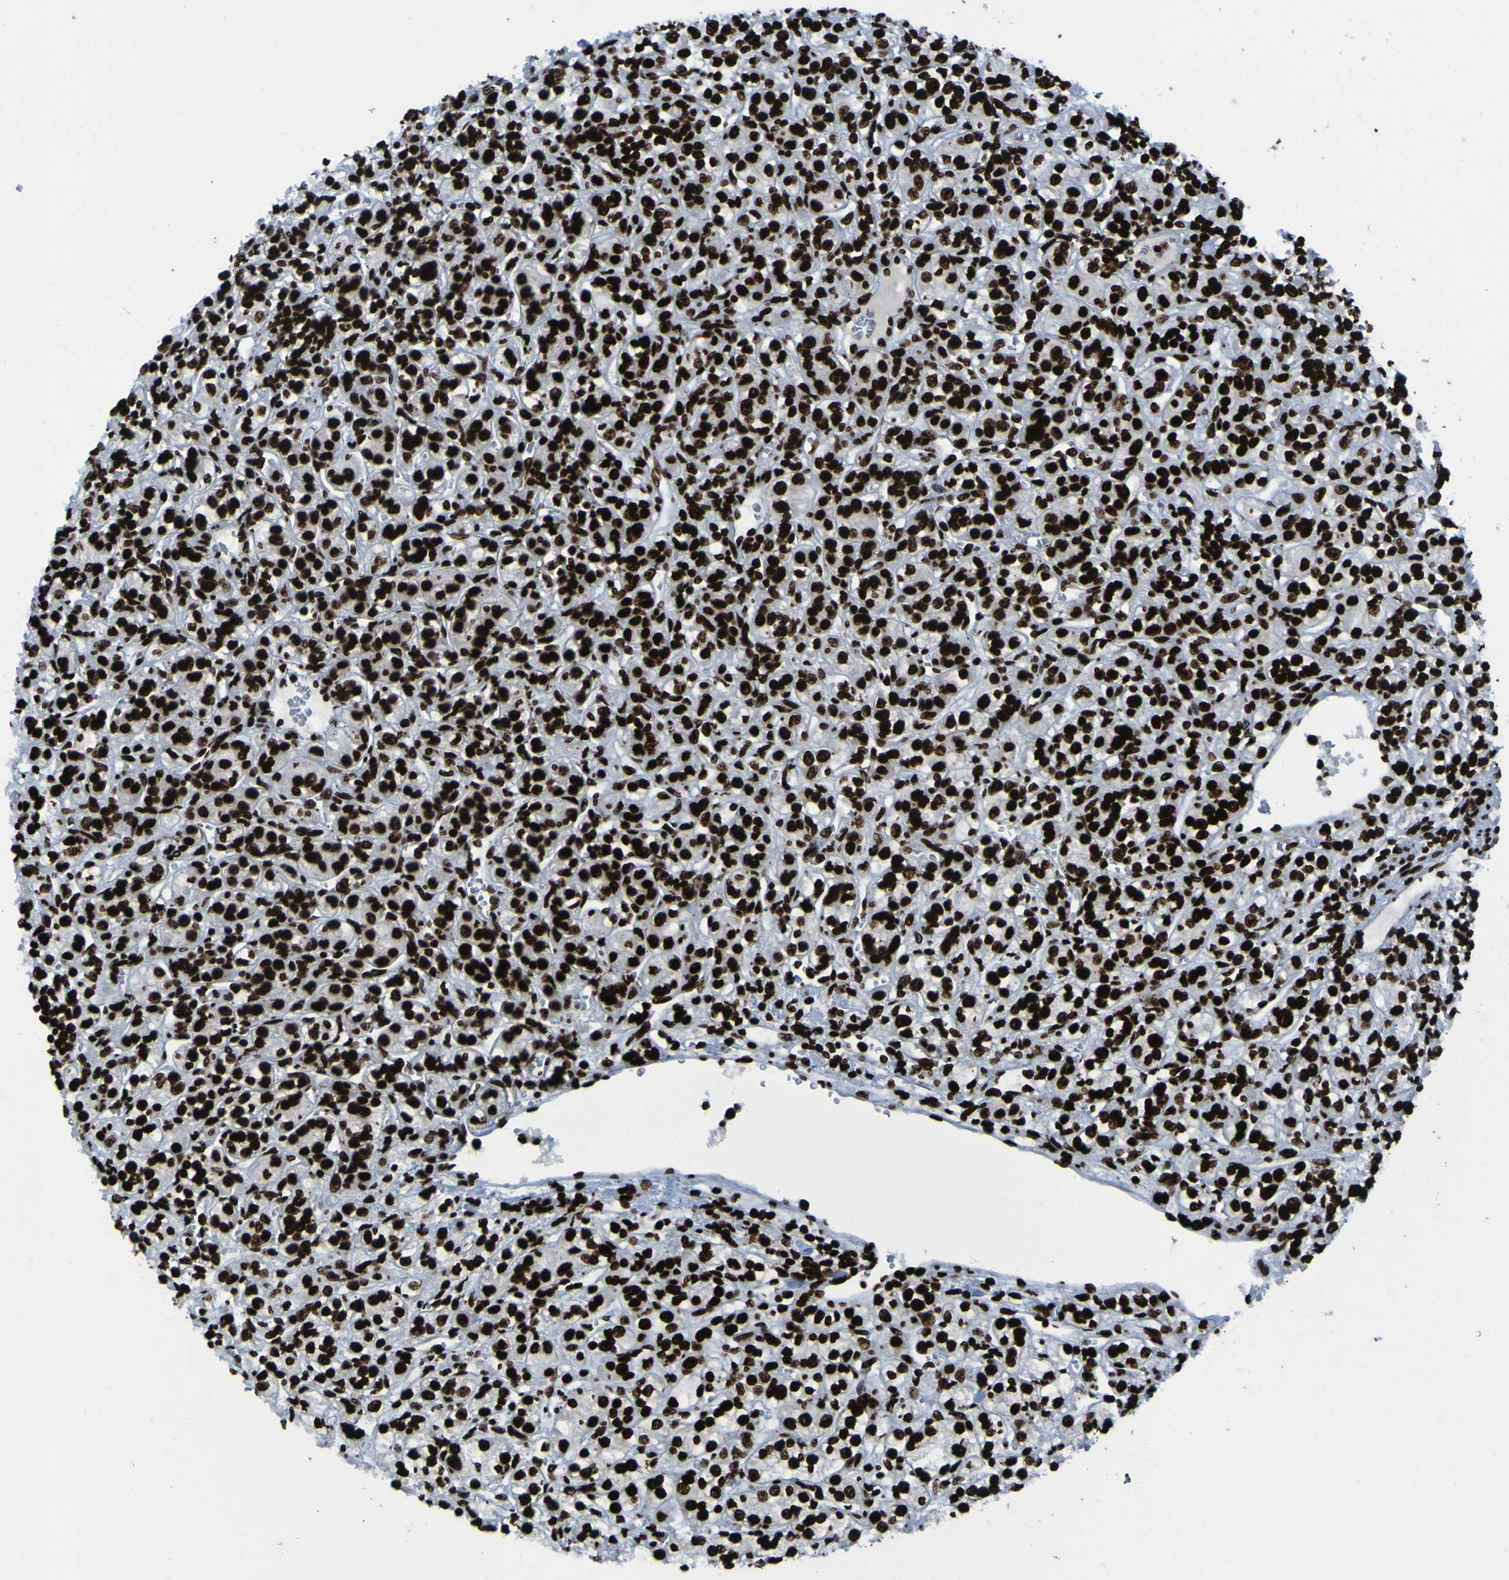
{"staining": {"intensity": "strong", "quantity": ">75%", "location": "nuclear"}, "tissue": "renal cancer", "cell_type": "Tumor cells", "image_type": "cancer", "snomed": [{"axis": "morphology", "description": "Adenocarcinoma, NOS"}, {"axis": "topography", "description": "Kidney"}], "caption": "DAB (3,3'-diaminobenzidine) immunohistochemical staining of human renal cancer reveals strong nuclear protein staining in approximately >75% of tumor cells.", "gene": "NPM1", "patient": {"sex": "male", "age": 77}}